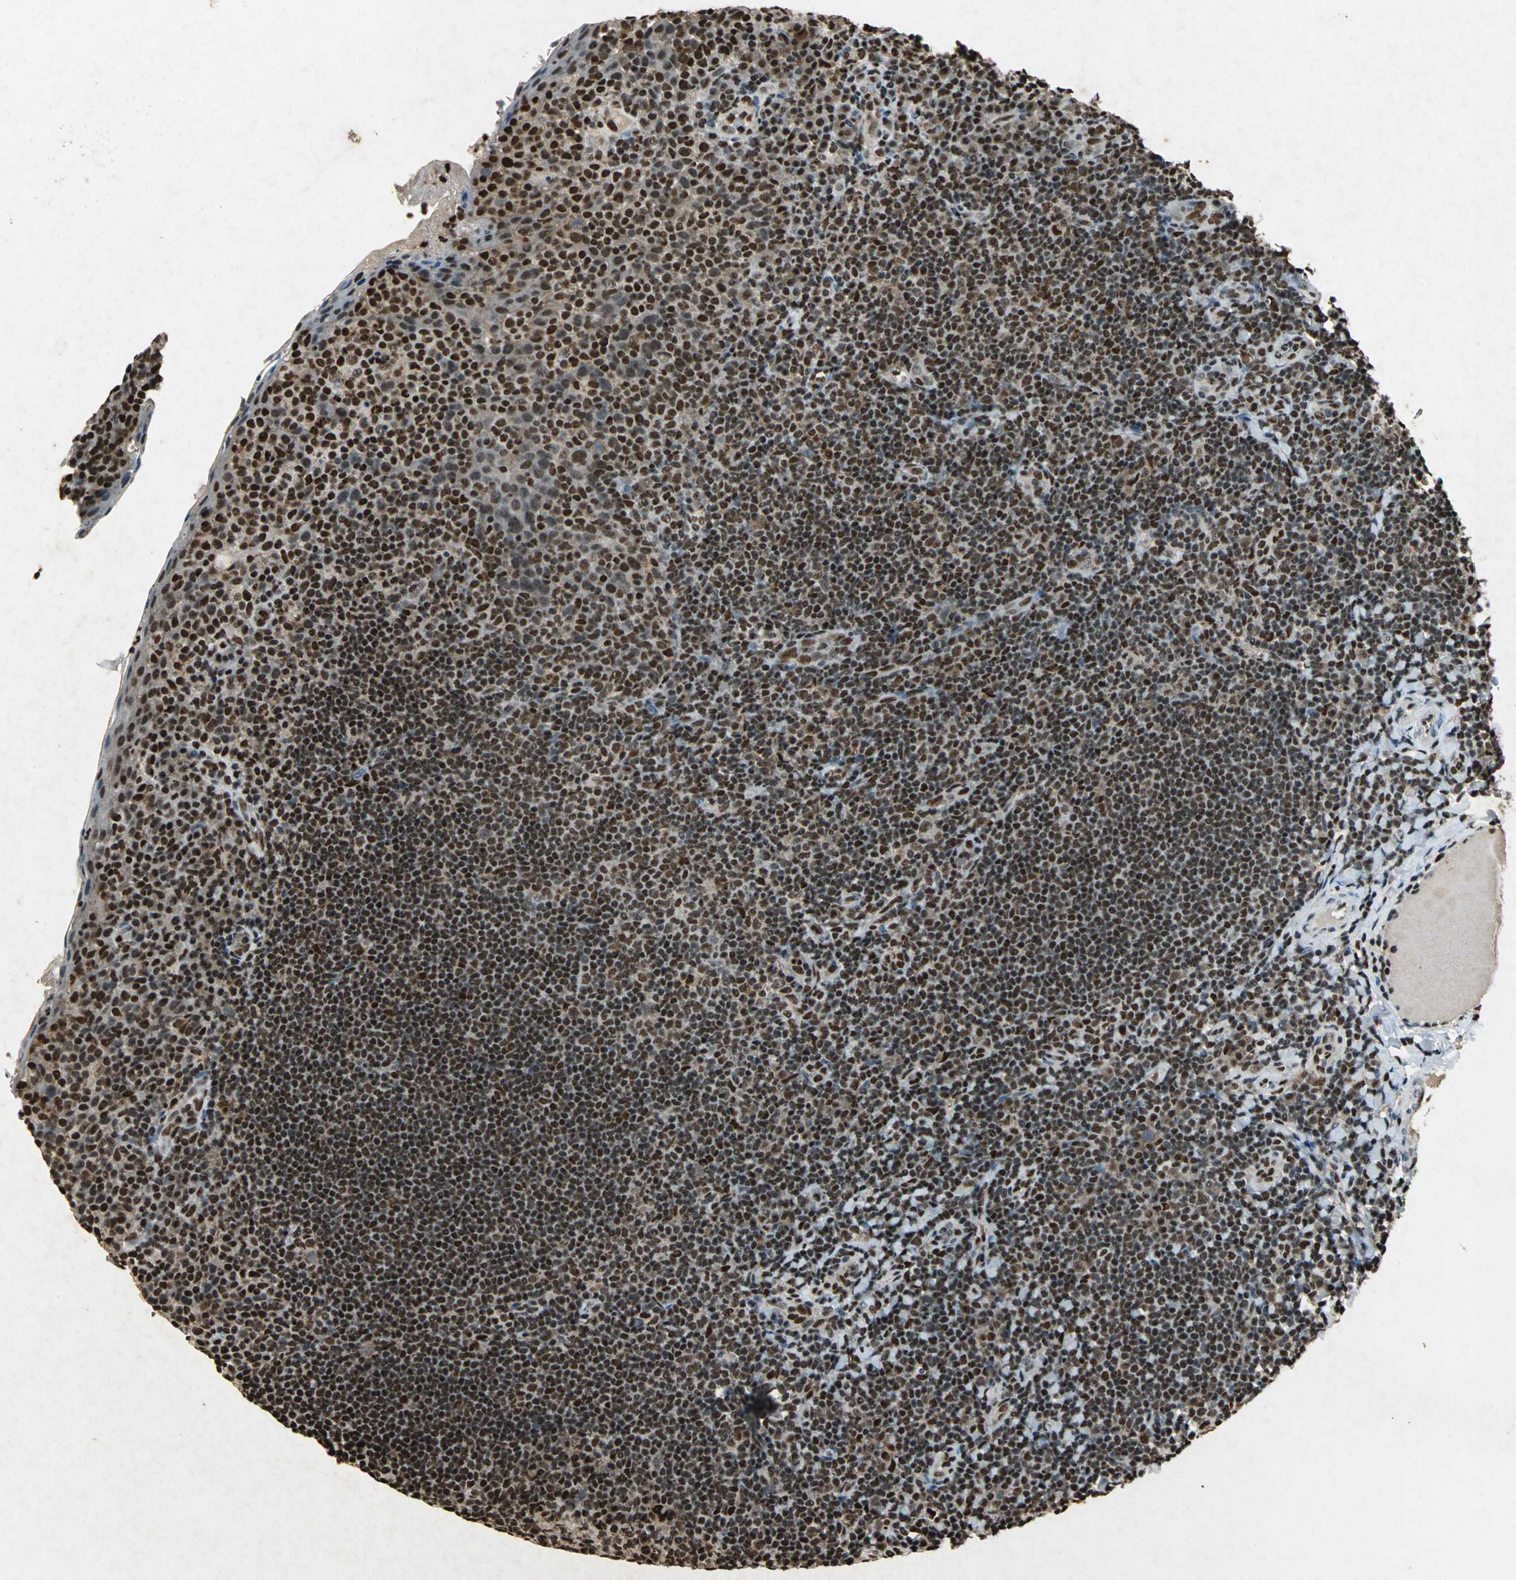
{"staining": {"intensity": "strong", "quantity": ">75%", "location": "nuclear"}, "tissue": "tonsil", "cell_type": "Germinal center cells", "image_type": "normal", "snomed": [{"axis": "morphology", "description": "Normal tissue, NOS"}, {"axis": "topography", "description": "Tonsil"}], "caption": "About >75% of germinal center cells in benign human tonsil demonstrate strong nuclear protein positivity as visualized by brown immunohistochemical staining.", "gene": "ANP32A", "patient": {"sex": "male", "age": 17}}